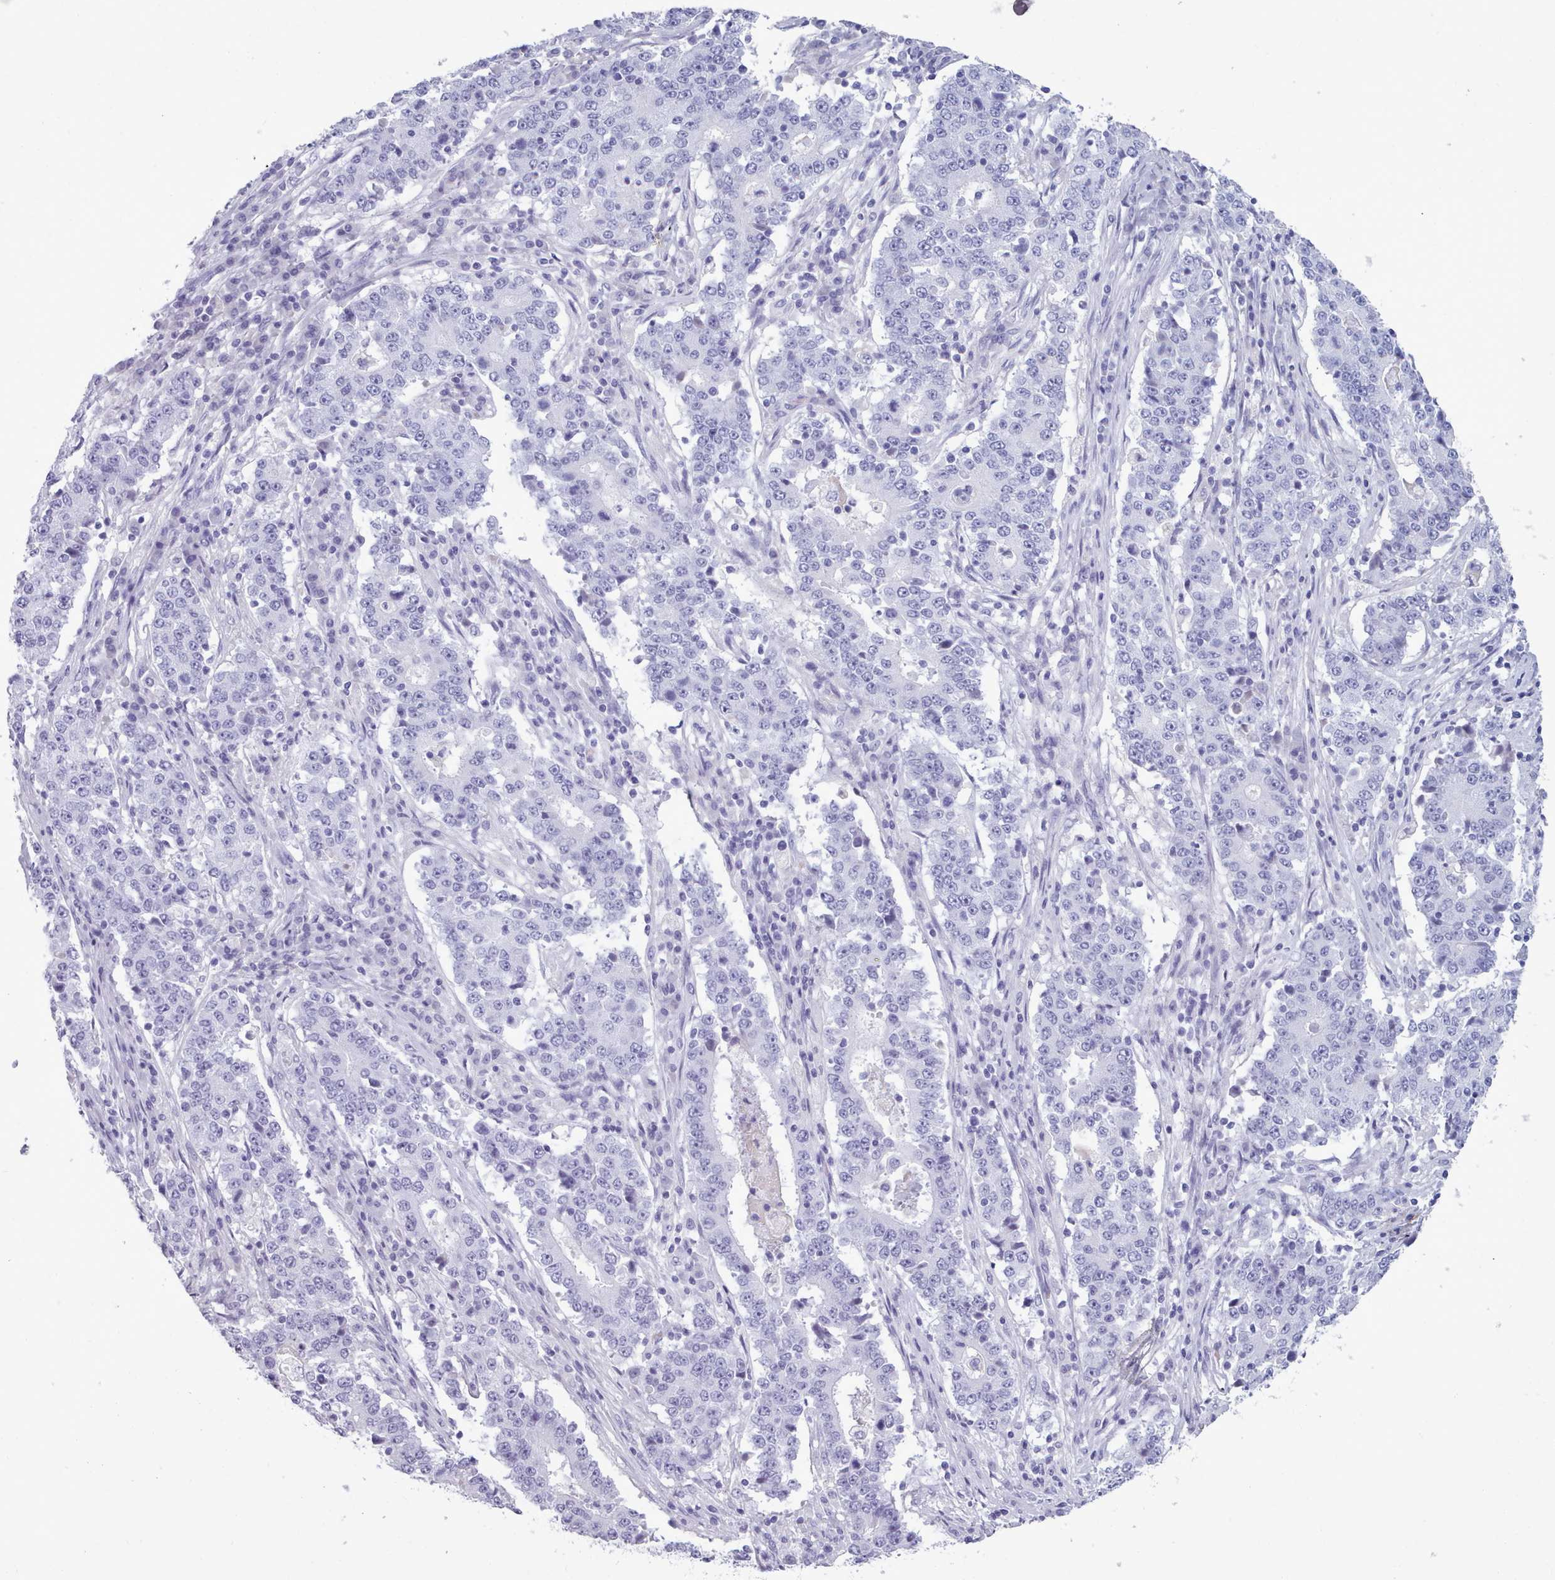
{"staining": {"intensity": "negative", "quantity": "none", "location": "none"}, "tissue": "stomach cancer", "cell_type": "Tumor cells", "image_type": "cancer", "snomed": [{"axis": "morphology", "description": "Adenocarcinoma, NOS"}, {"axis": "topography", "description": "Stomach"}], "caption": "A histopathology image of human stomach adenocarcinoma is negative for staining in tumor cells.", "gene": "ZNF43", "patient": {"sex": "male", "age": 59}}